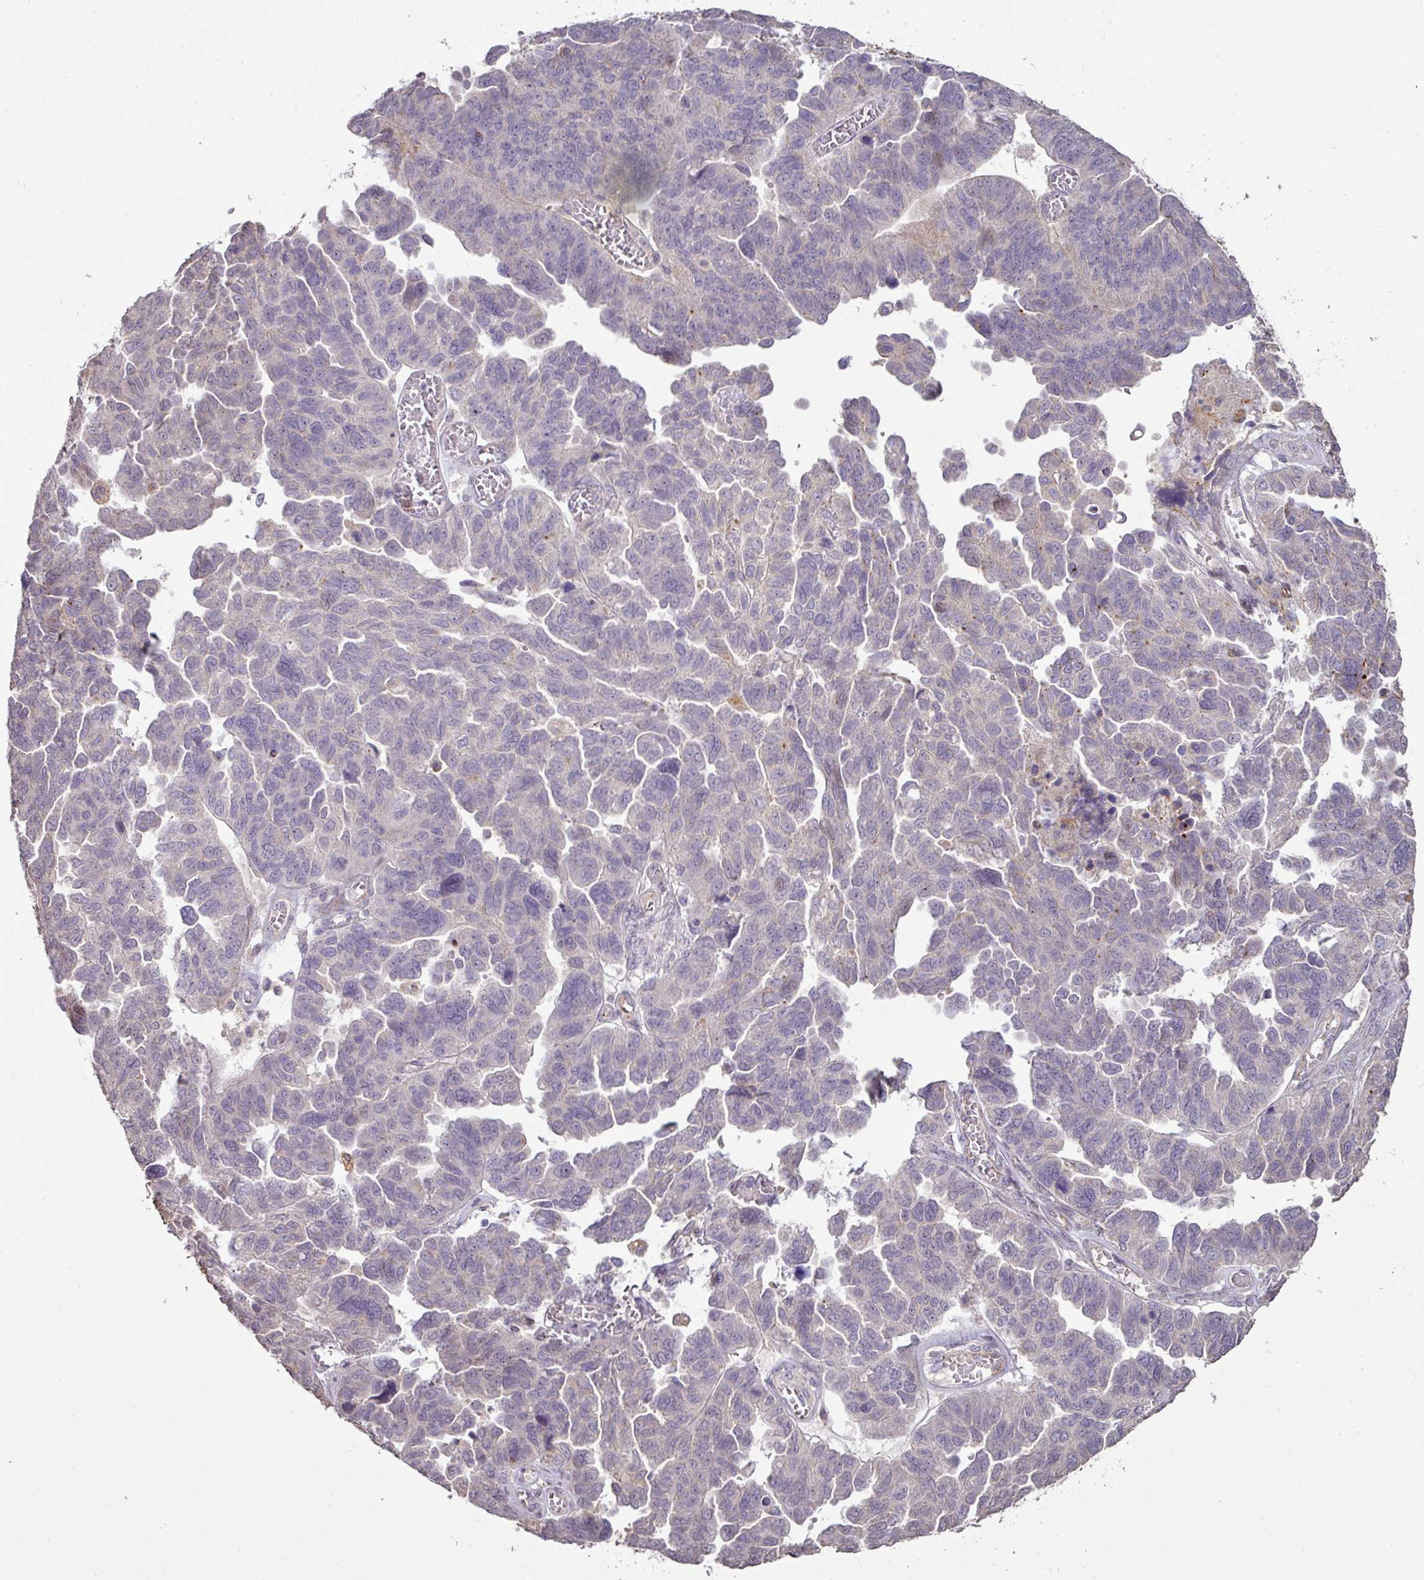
{"staining": {"intensity": "negative", "quantity": "none", "location": "none"}, "tissue": "ovarian cancer", "cell_type": "Tumor cells", "image_type": "cancer", "snomed": [{"axis": "morphology", "description": "Cystadenocarcinoma, serous, NOS"}, {"axis": "topography", "description": "Ovary"}], "caption": "An image of human ovarian cancer (serous cystadenocarcinoma) is negative for staining in tumor cells.", "gene": "CXCR5", "patient": {"sex": "female", "age": 64}}